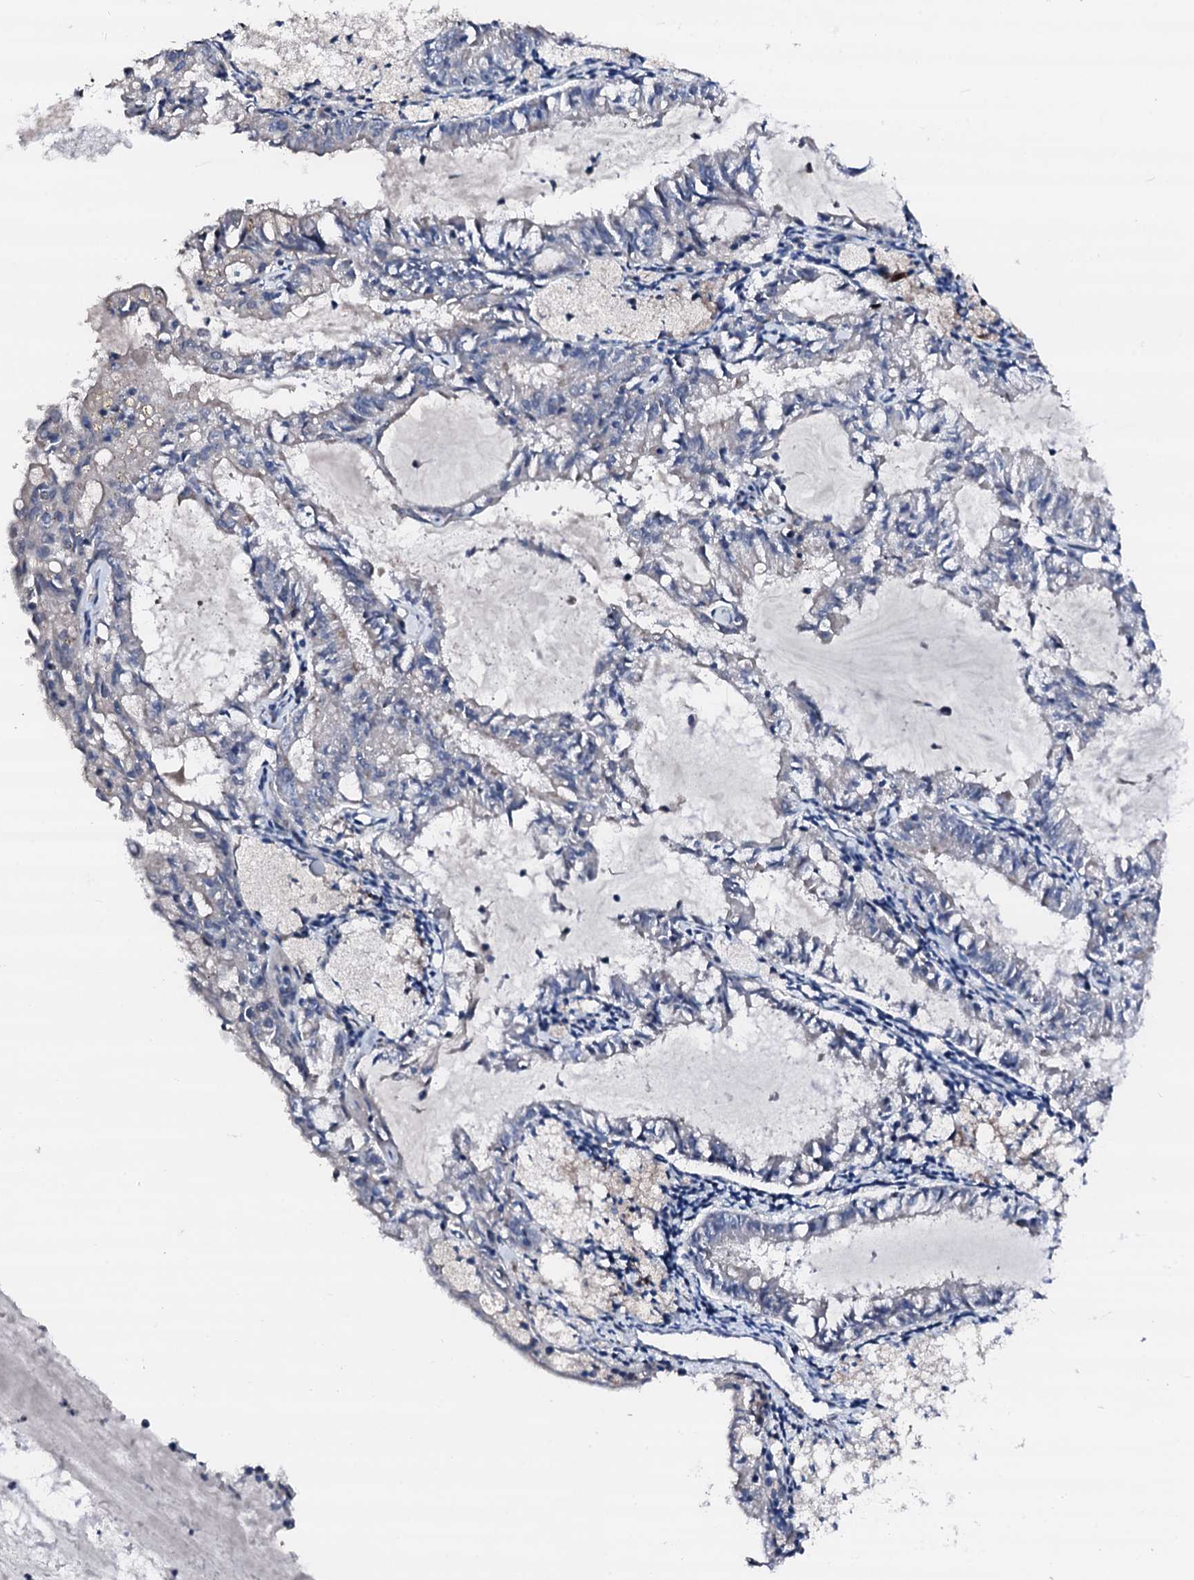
{"staining": {"intensity": "negative", "quantity": "none", "location": "none"}, "tissue": "endometrial cancer", "cell_type": "Tumor cells", "image_type": "cancer", "snomed": [{"axis": "morphology", "description": "Adenocarcinoma, NOS"}, {"axis": "topography", "description": "Endometrium"}], "caption": "Human endometrial adenocarcinoma stained for a protein using immunohistochemistry (IHC) demonstrates no expression in tumor cells.", "gene": "TRAFD1", "patient": {"sex": "female", "age": 57}}